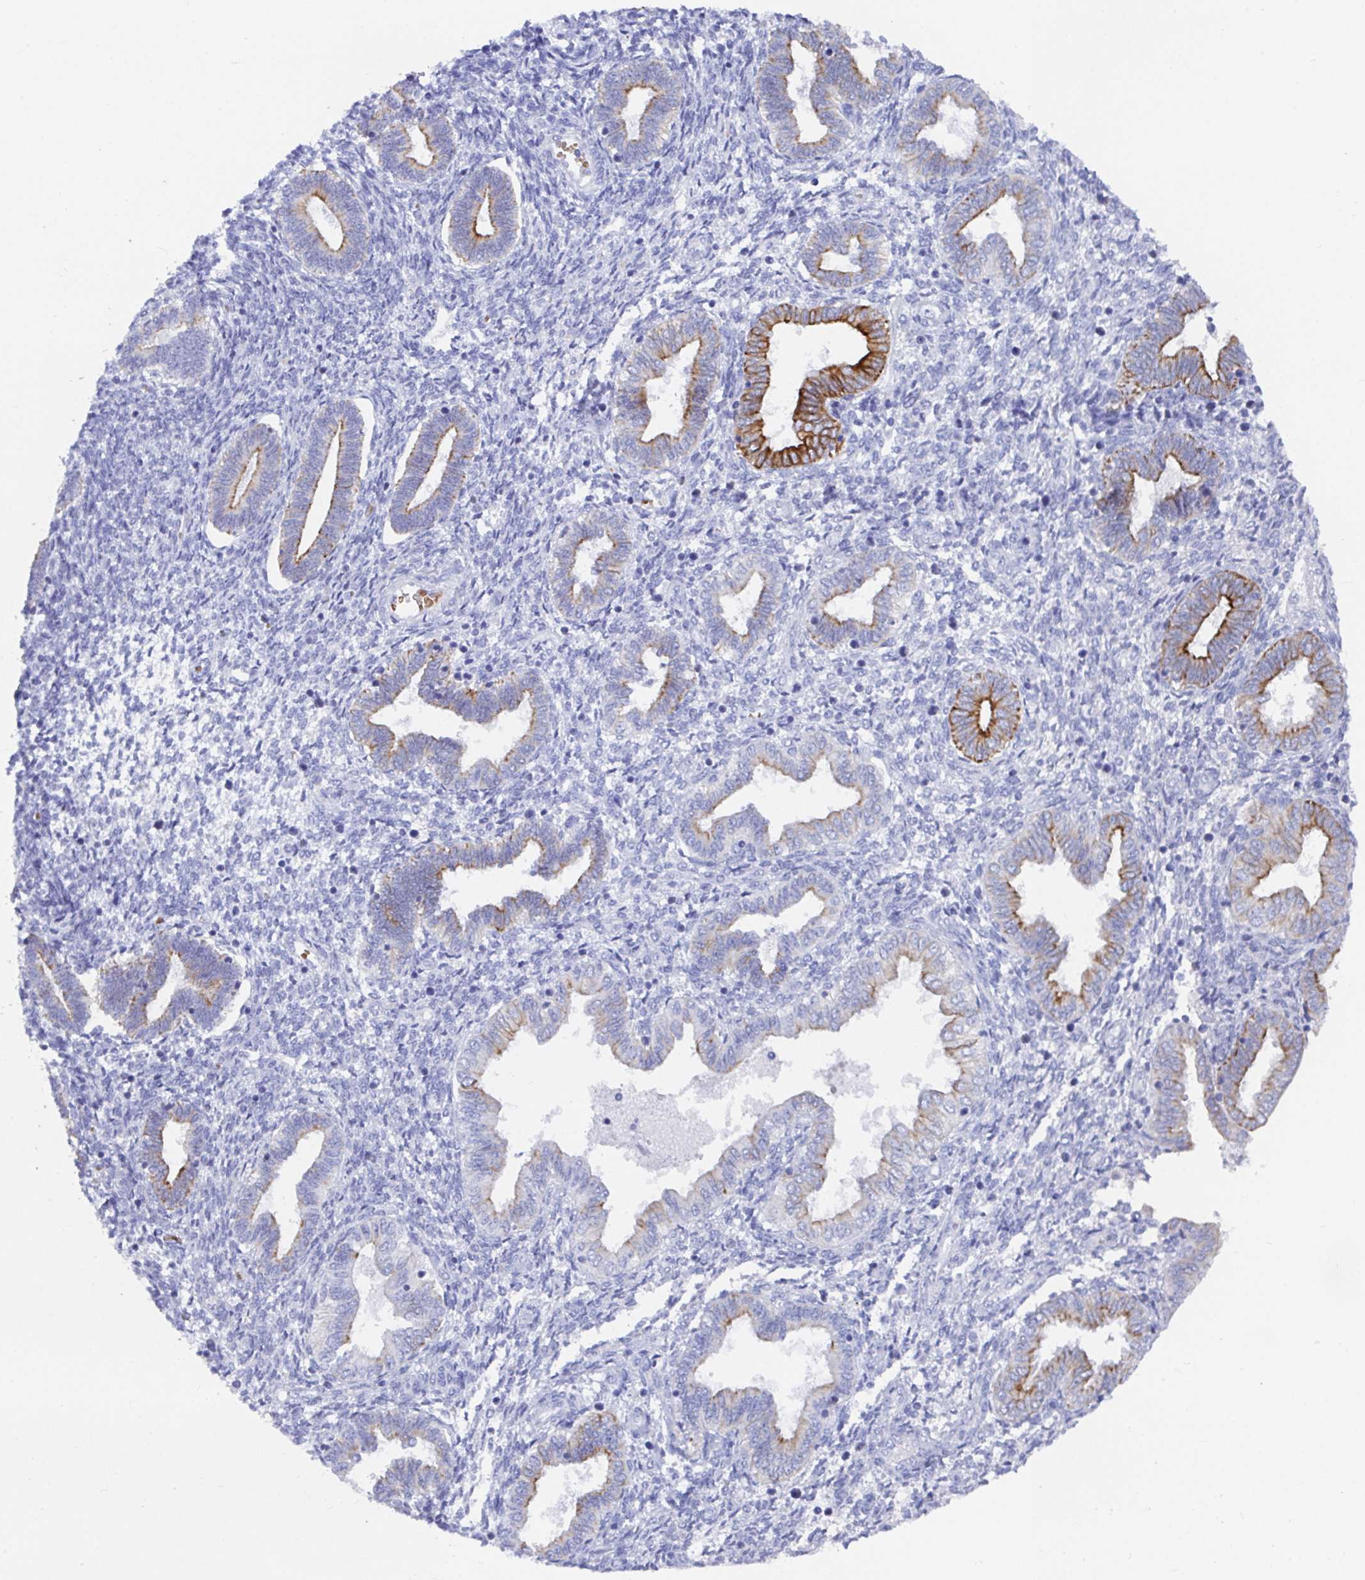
{"staining": {"intensity": "negative", "quantity": "none", "location": "none"}, "tissue": "endometrium", "cell_type": "Cells in endometrial stroma", "image_type": "normal", "snomed": [{"axis": "morphology", "description": "Normal tissue, NOS"}, {"axis": "topography", "description": "Endometrium"}], "caption": "Immunohistochemistry (IHC) photomicrograph of benign endometrium stained for a protein (brown), which demonstrates no staining in cells in endometrial stroma. Nuclei are stained in blue.", "gene": "CLDN8", "patient": {"sex": "female", "age": 42}}